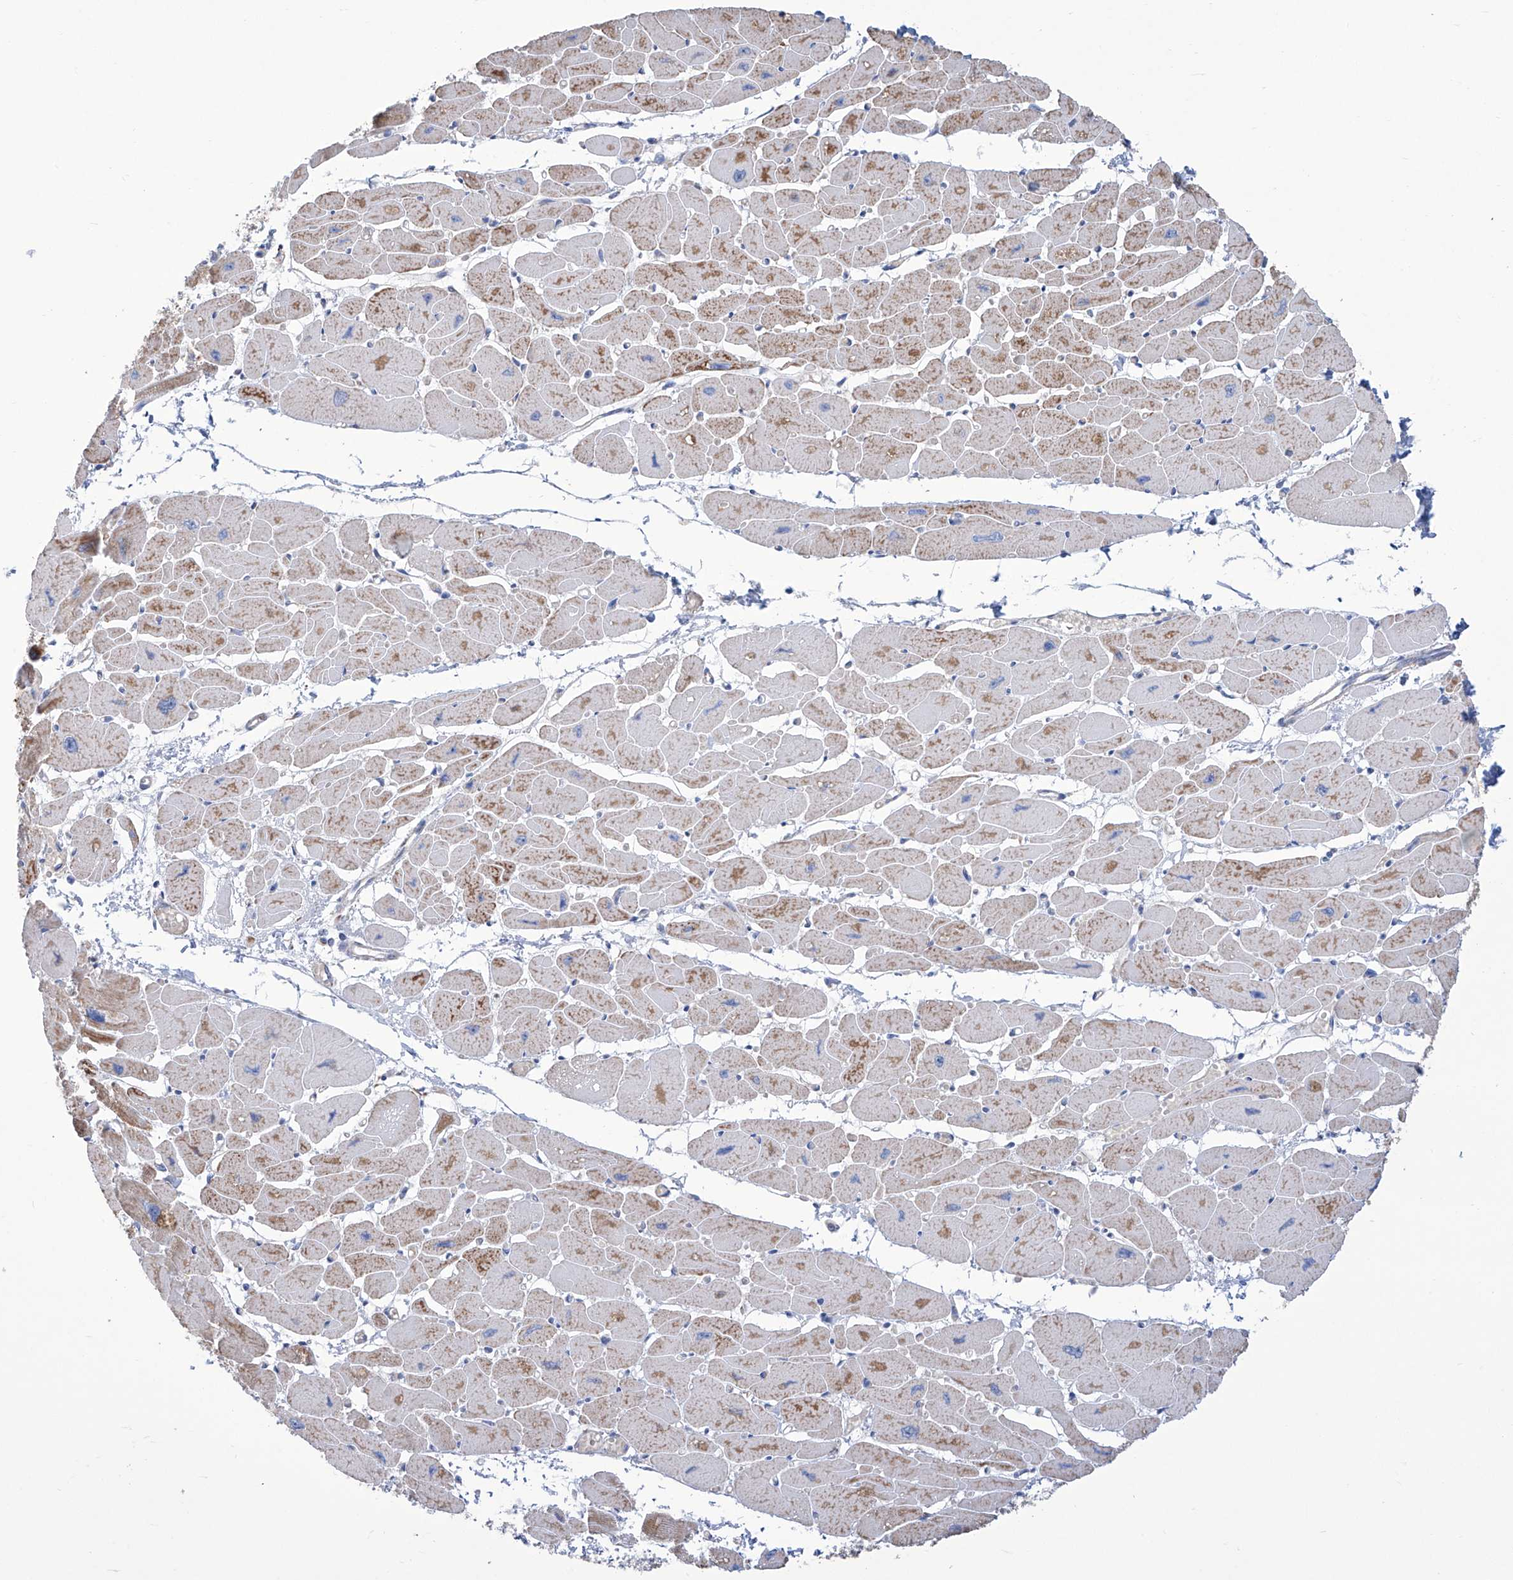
{"staining": {"intensity": "moderate", "quantity": ">75%", "location": "cytoplasmic/membranous"}, "tissue": "heart muscle", "cell_type": "Cardiomyocytes", "image_type": "normal", "snomed": [{"axis": "morphology", "description": "Normal tissue, NOS"}, {"axis": "topography", "description": "Heart"}], "caption": "This photomicrograph displays IHC staining of unremarkable heart muscle, with medium moderate cytoplasmic/membranous positivity in approximately >75% of cardiomyocytes.", "gene": "ALDH6A1", "patient": {"sex": "female", "age": 54}}